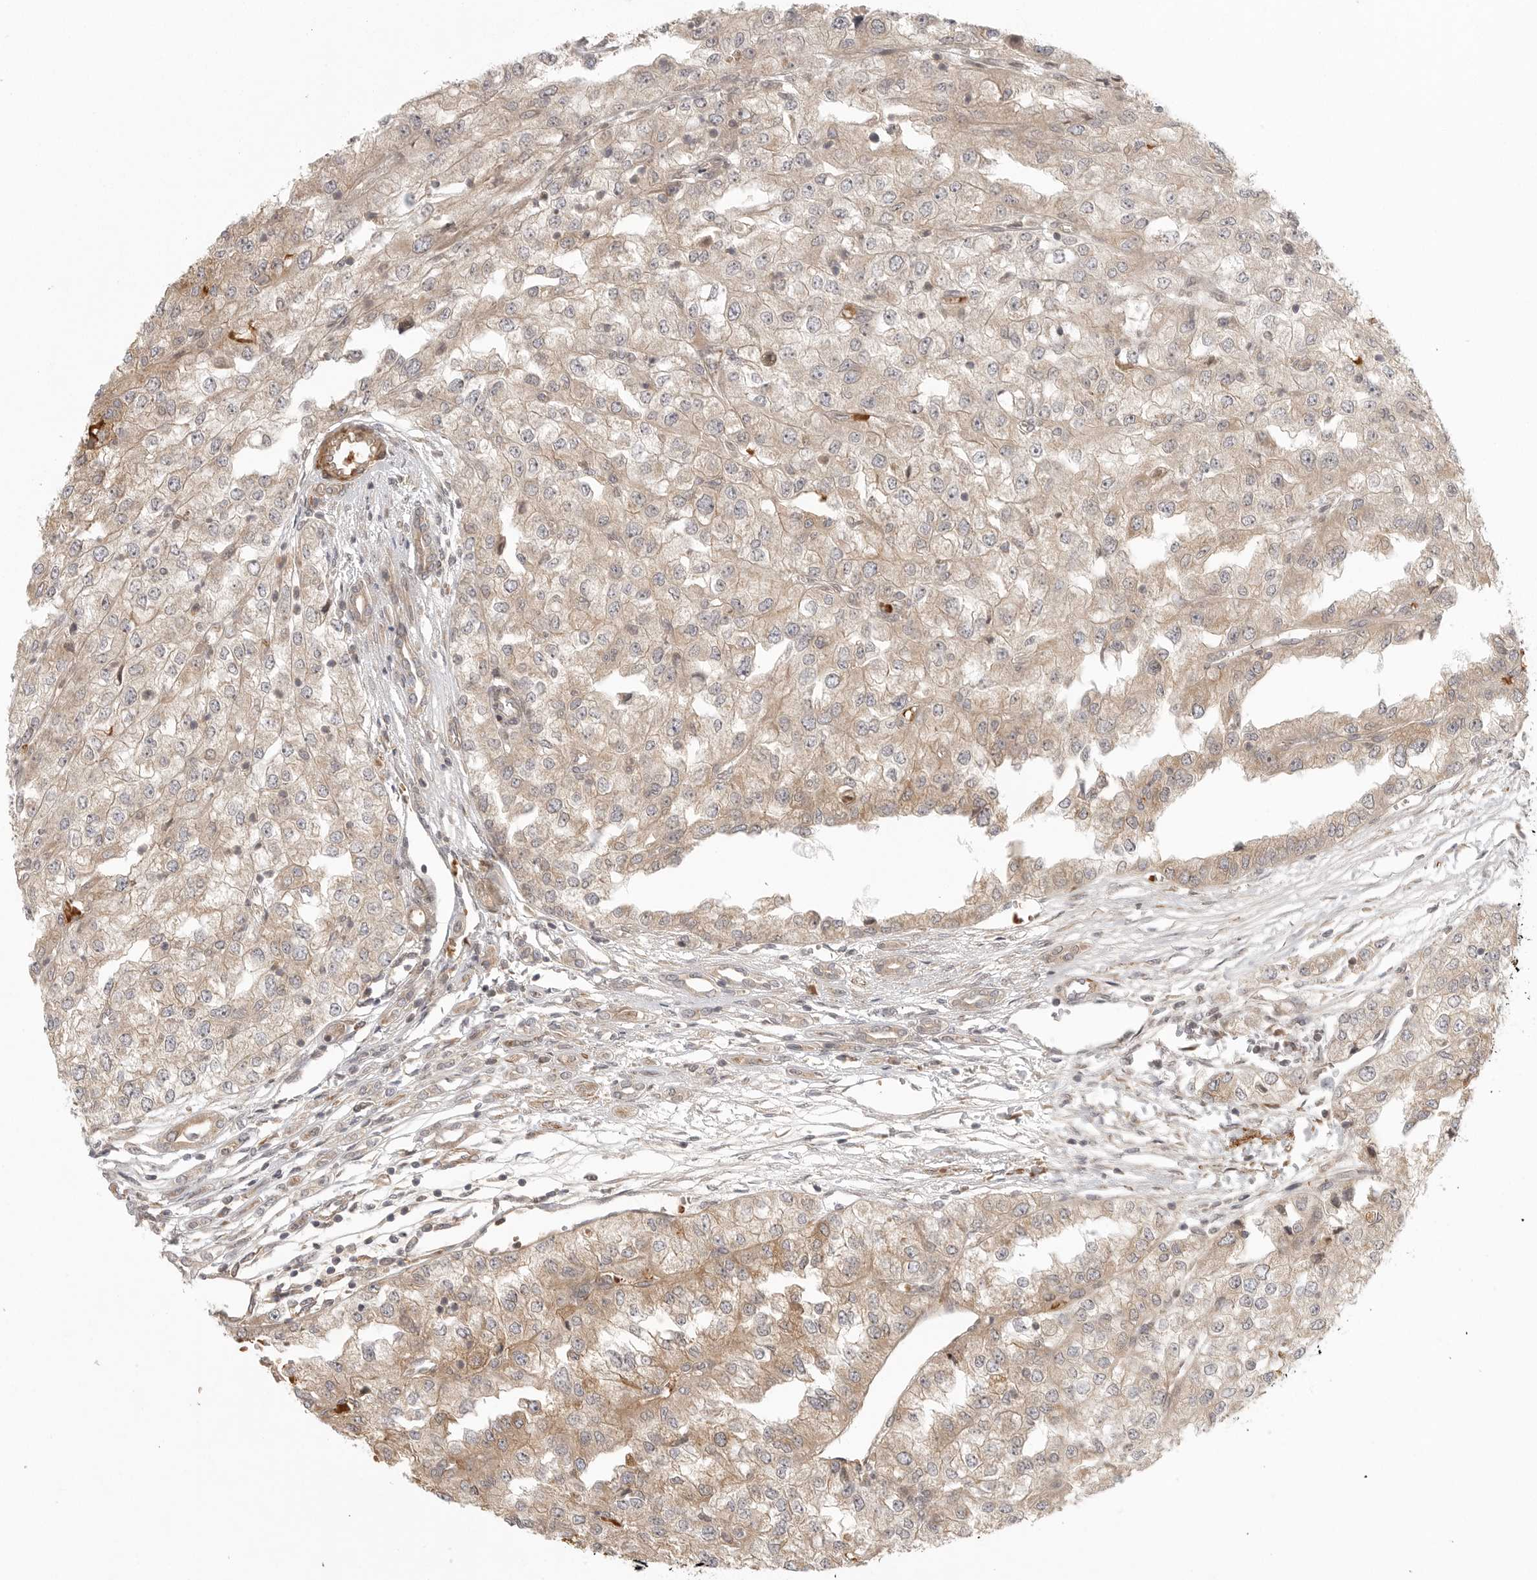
{"staining": {"intensity": "weak", "quantity": ">75%", "location": "cytoplasmic/membranous"}, "tissue": "renal cancer", "cell_type": "Tumor cells", "image_type": "cancer", "snomed": [{"axis": "morphology", "description": "Adenocarcinoma, NOS"}, {"axis": "topography", "description": "Kidney"}], "caption": "Immunohistochemistry (IHC) (DAB) staining of renal adenocarcinoma exhibits weak cytoplasmic/membranous protein positivity in approximately >75% of tumor cells.", "gene": "CCPG1", "patient": {"sex": "female", "age": 54}}